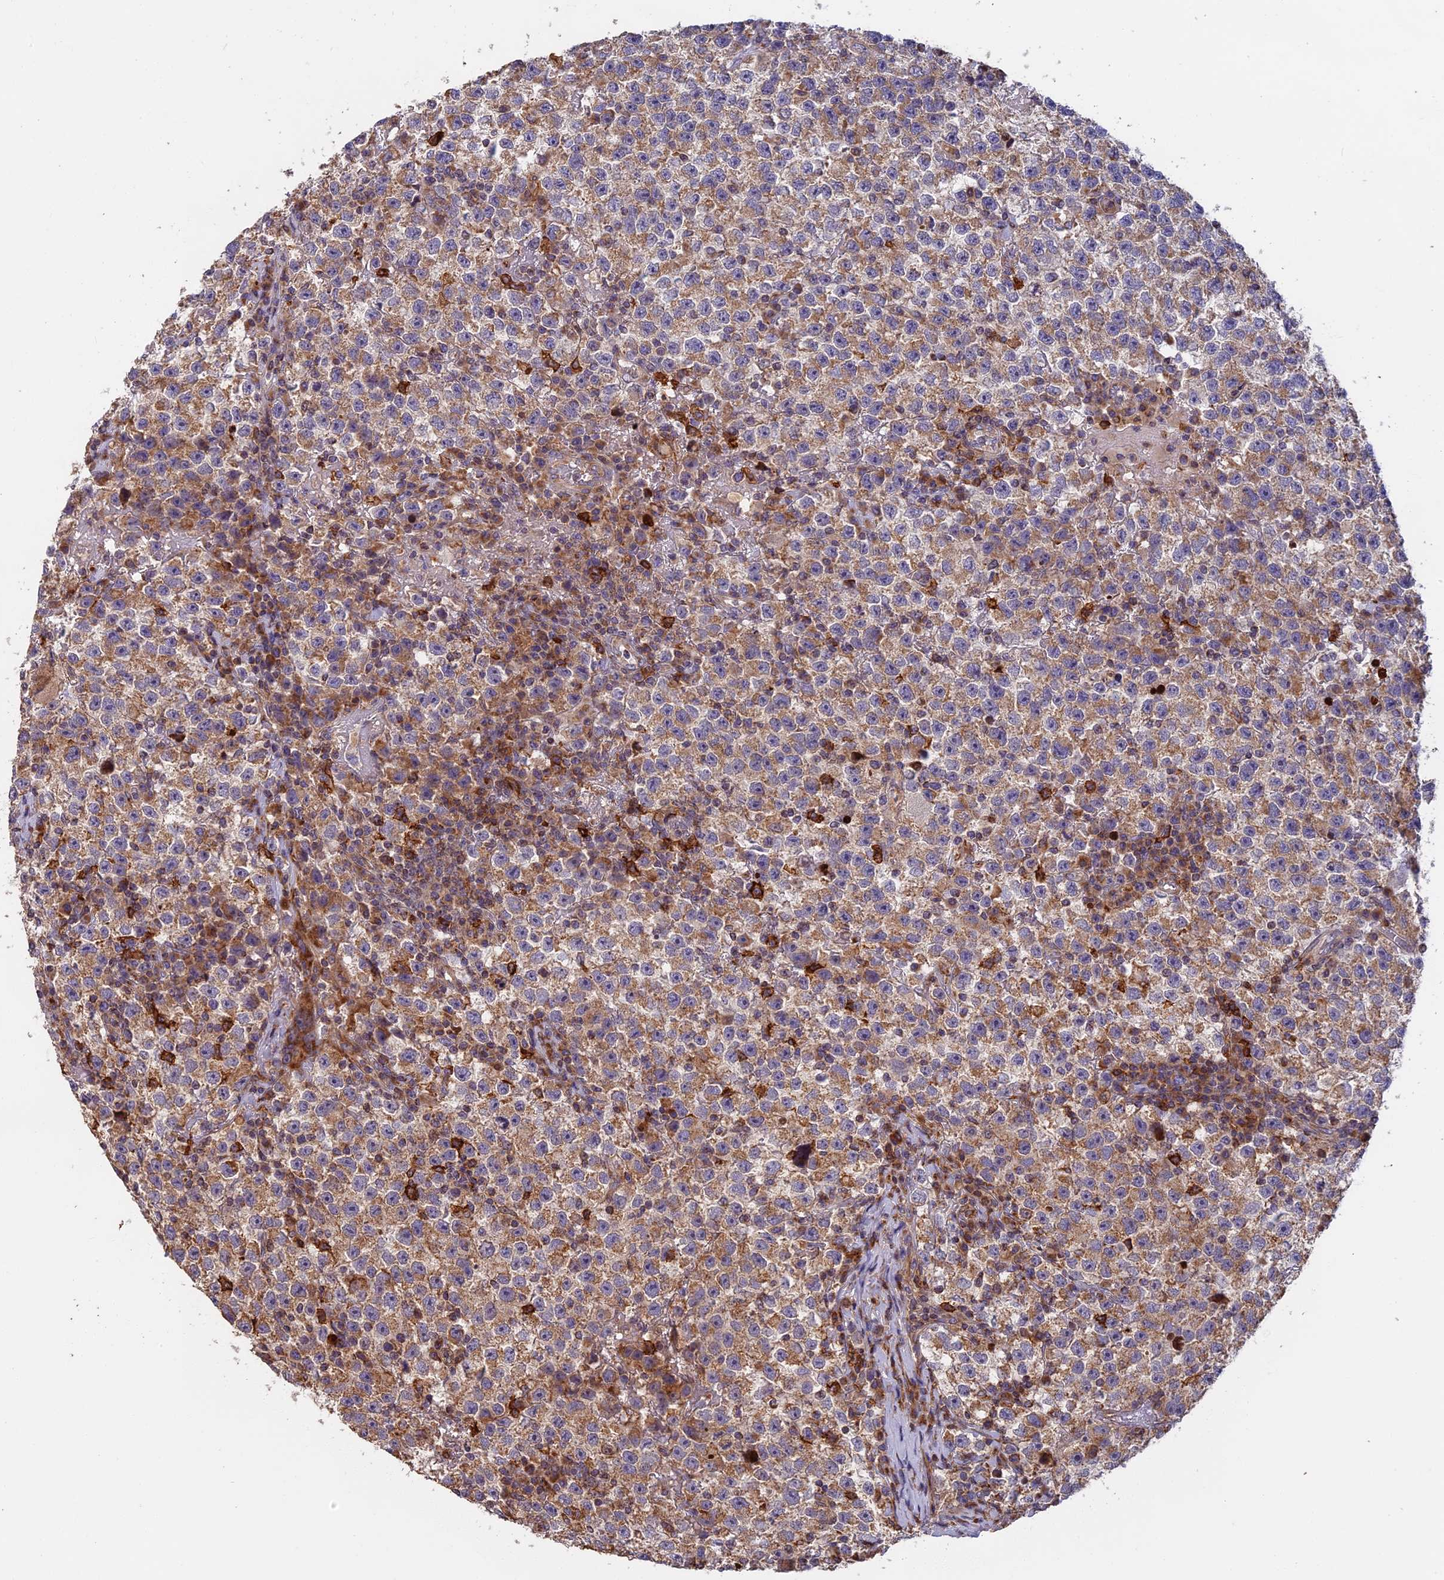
{"staining": {"intensity": "moderate", "quantity": ">75%", "location": "cytoplasmic/membranous"}, "tissue": "testis cancer", "cell_type": "Tumor cells", "image_type": "cancer", "snomed": [{"axis": "morphology", "description": "Seminoma, NOS"}, {"axis": "topography", "description": "Testis"}], "caption": "Immunohistochemistry of testis cancer reveals medium levels of moderate cytoplasmic/membranous positivity in approximately >75% of tumor cells.", "gene": "EDAR", "patient": {"sex": "male", "age": 22}}